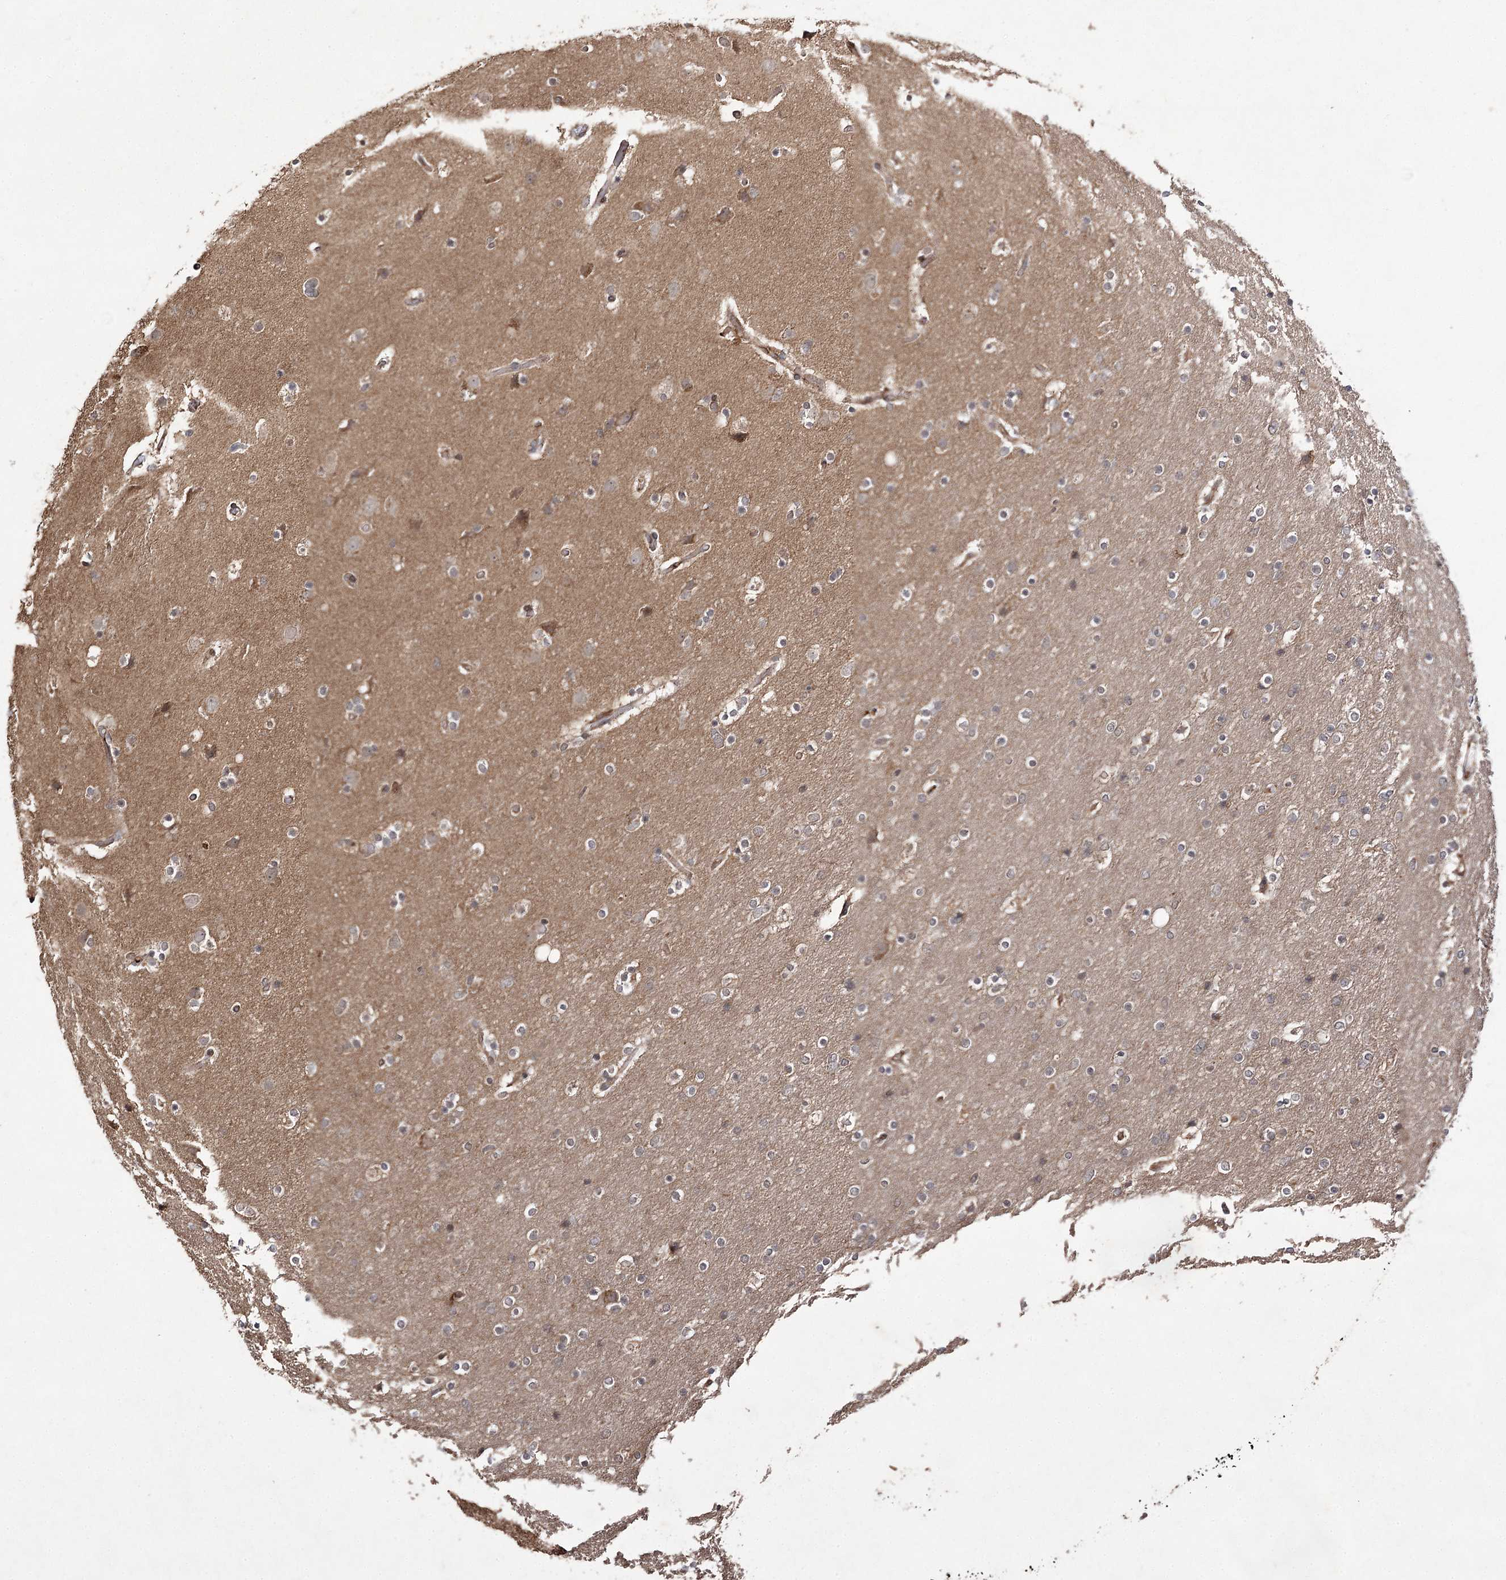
{"staining": {"intensity": "negative", "quantity": "none", "location": "none"}, "tissue": "glioma", "cell_type": "Tumor cells", "image_type": "cancer", "snomed": [{"axis": "morphology", "description": "Glioma, malignant, High grade"}, {"axis": "topography", "description": "Cerebral cortex"}], "caption": "Immunohistochemistry (IHC) of glioma displays no expression in tumor cells. The staining is performed using DAB brown chromogen with nuclei counter-stained in using hematoxylin.", "gene": "FANCL", "patient": {"sex": "female", "age": 36}}